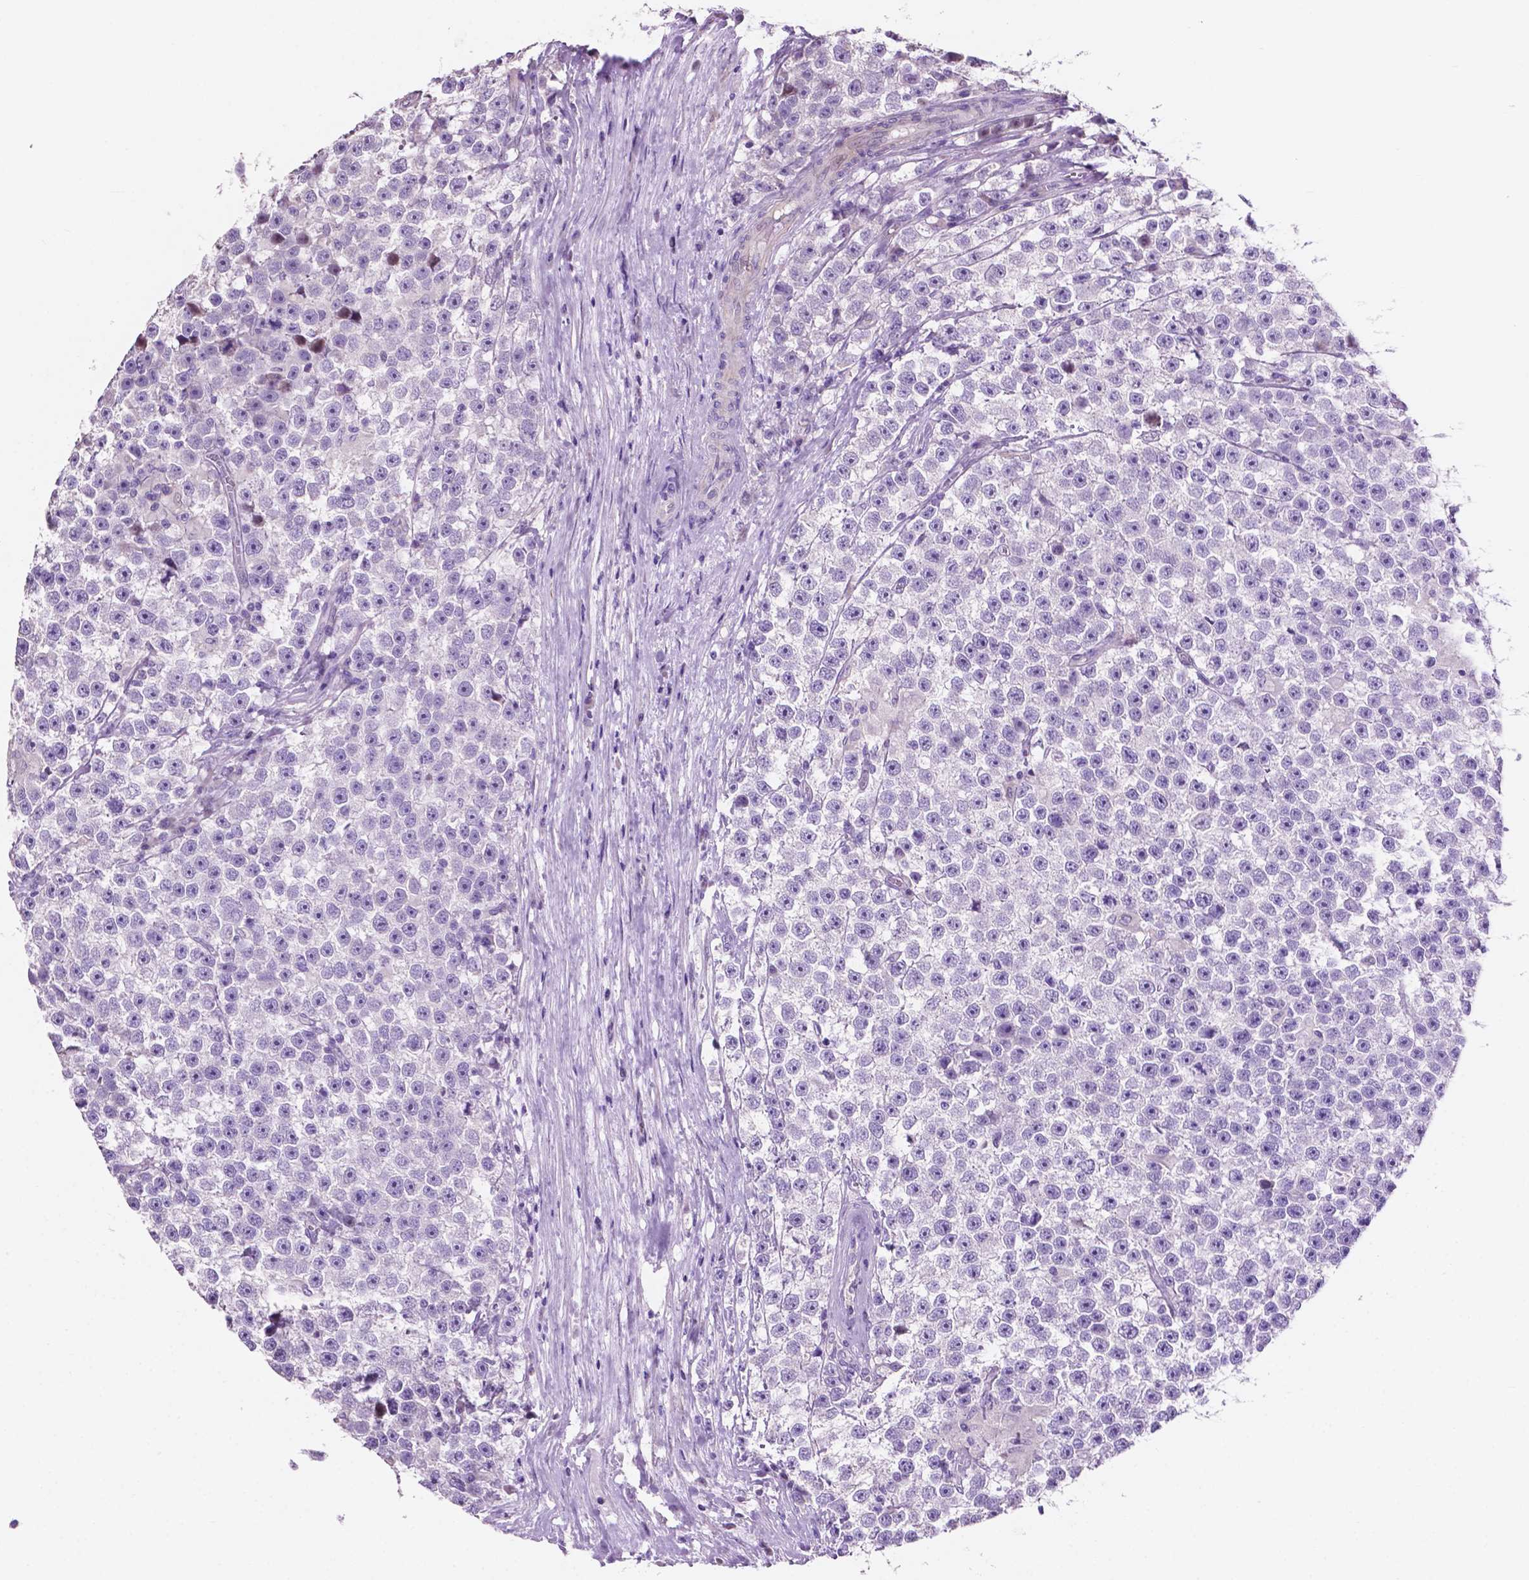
{"staining": {"intensity": "negative", "quantity": "none", "location": "none"}, "tissue": "testis cancer", "cell_type": "Tumor cells", "image_type": "cancer", "snomed": [{"axis": "morphology", "description": "Seminoma, NOS"}, {"axis": "topography", "description": "Testis"}], "caption": "An IHC image of seminoma (testis) is shown. There is no staining in tumor cells of seminoma (testis).", "gene": "CLDN17", "patient": {"sex": "male", "age": 31}}